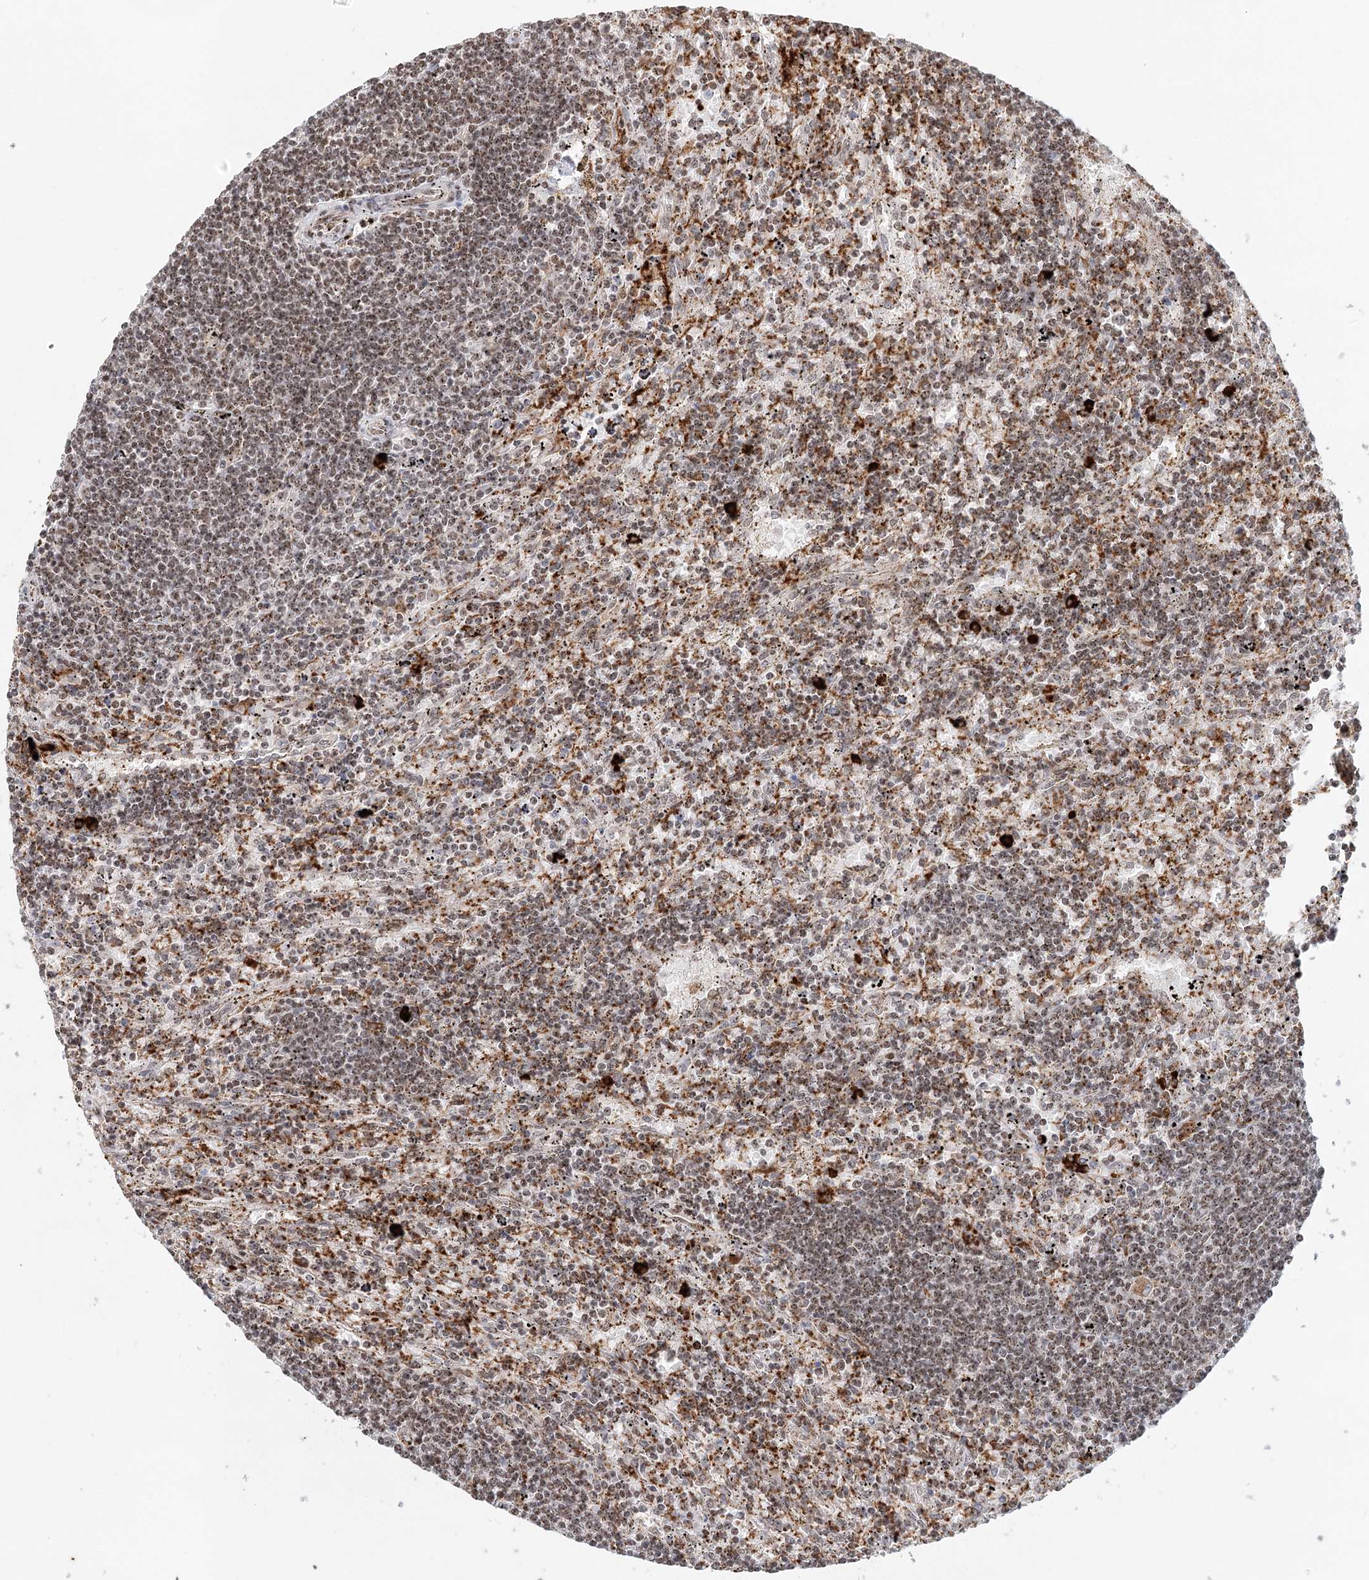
{"staining": {"intensity": "moderate", "quantity": ">75%", "location": "cytoplasmic/membranous,nuclear"}, "tissue": "lymphoma", "cell_type": "Tumor cells", "image_type": "cancer", "snomed": [{"axis": "morphology", "description": "Malignant lymphoma, non-Hodgkin's type, Low grade"}, {"axis": "topography", "description": "Spleen"}], "caption": "There is medium levels of moderate cytoplasmic/membranous and nuclear expression in tumor cells of low-grade malignant lymphoma, non-Hodgkin's type, as demonstrated by immunohistochemical staining (brown color).", "gene": "BNIP5", "patient": {"sex": "male", "age": 76}}